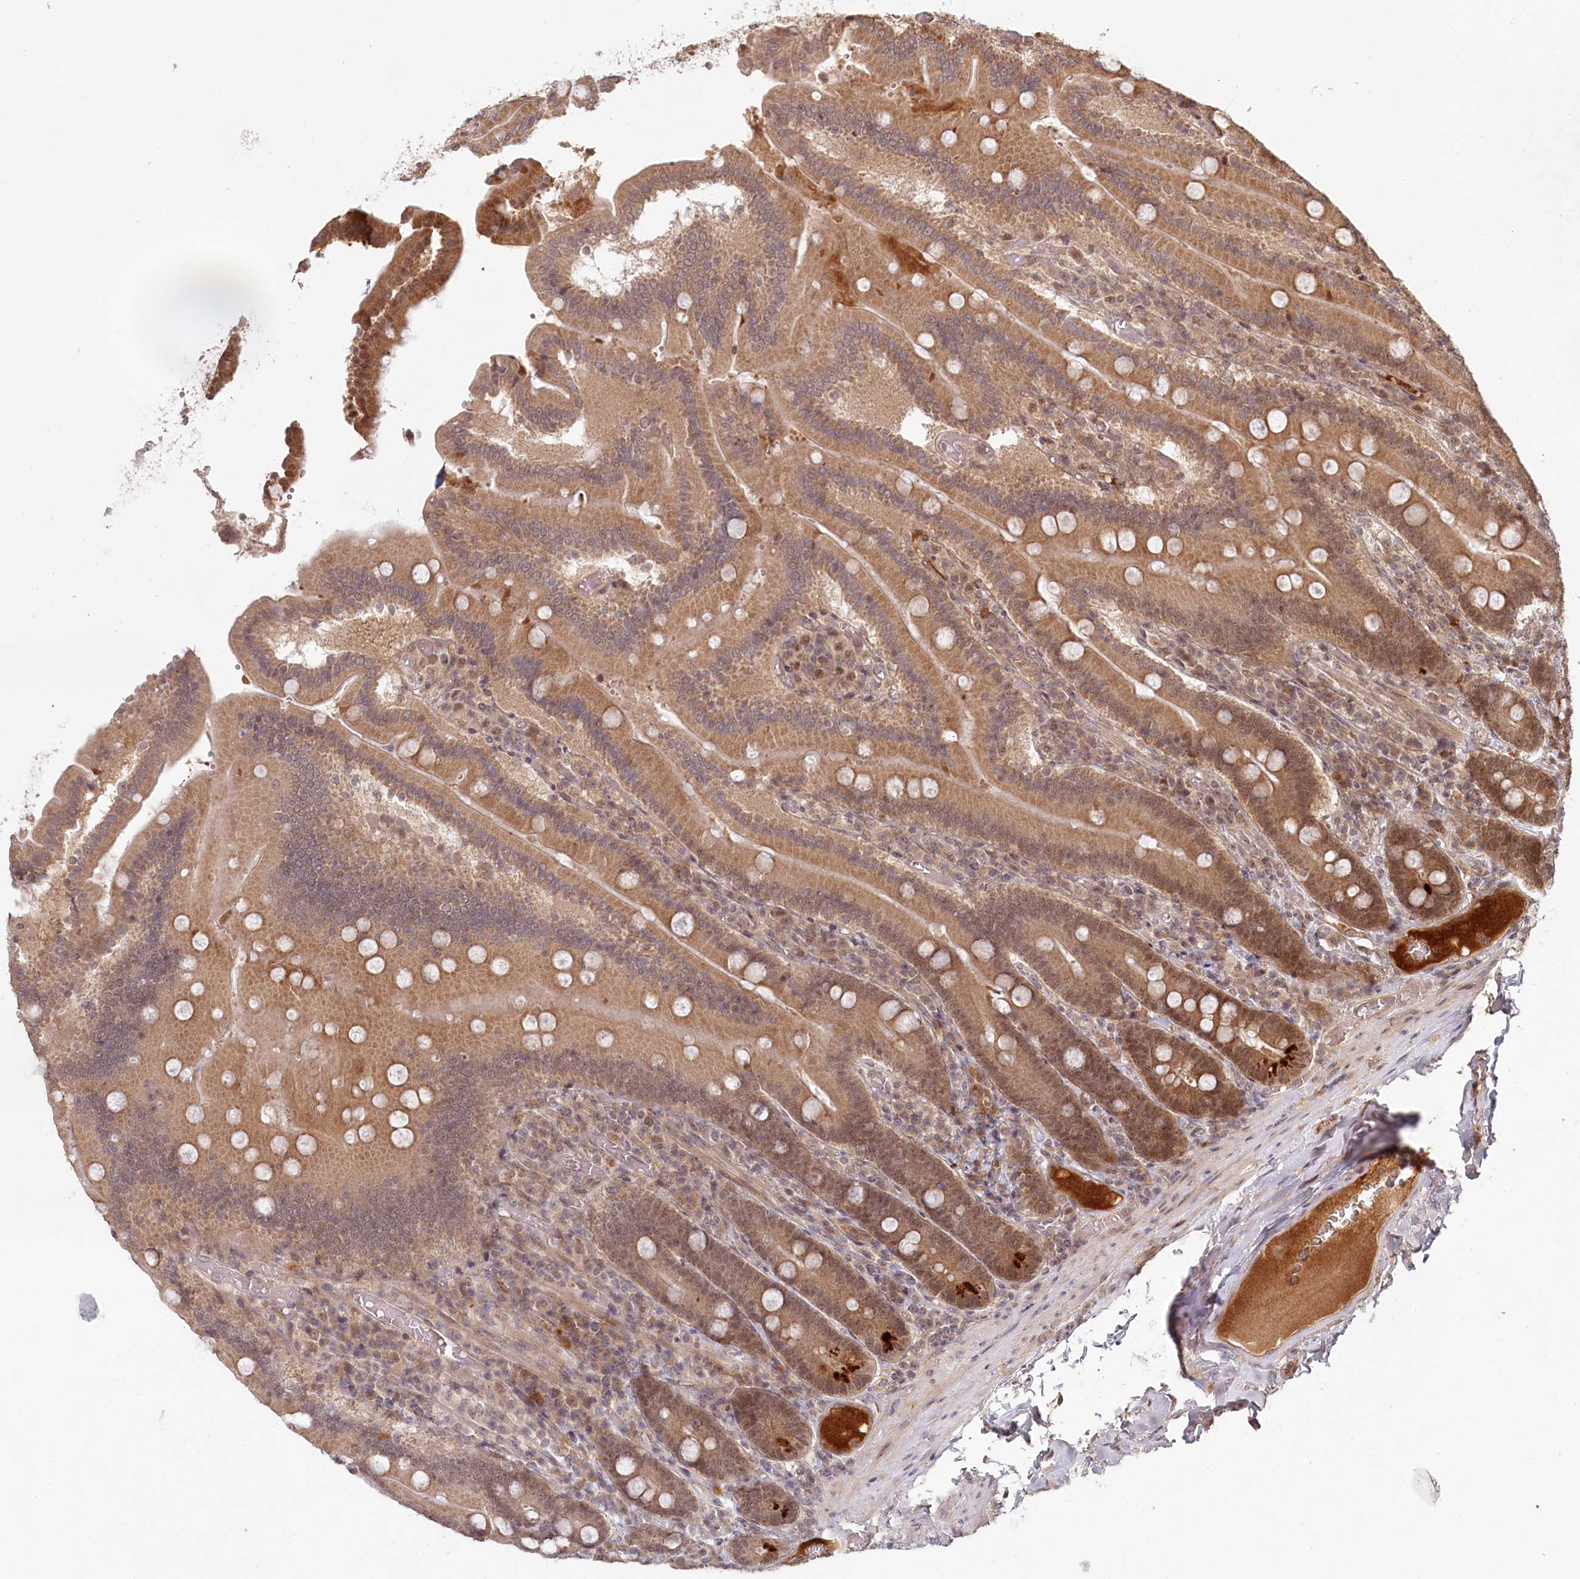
{"staining": {"intensity": "moderate", "quantity": ">75%", "location": "cytoplasmic/membranous,nuclear"}, "tissue": "duodenum", "cell_type": "Glandular cells", "image_type": "normal", "snomed": [{"axis": "morphology", "description": "Normal tissue, NOS"}, {"axis": "topography", "description": "Duodenum"}], "caption": "This photomicrograph displays immunohistochemistry staining of normal human duodenum, with medium moderate cytoplasmic/membranous,nuclear positivity in approximately >75% of glandular cells.", "gene": "WAPL", "patient": {"sex": "female", "age": 62}}